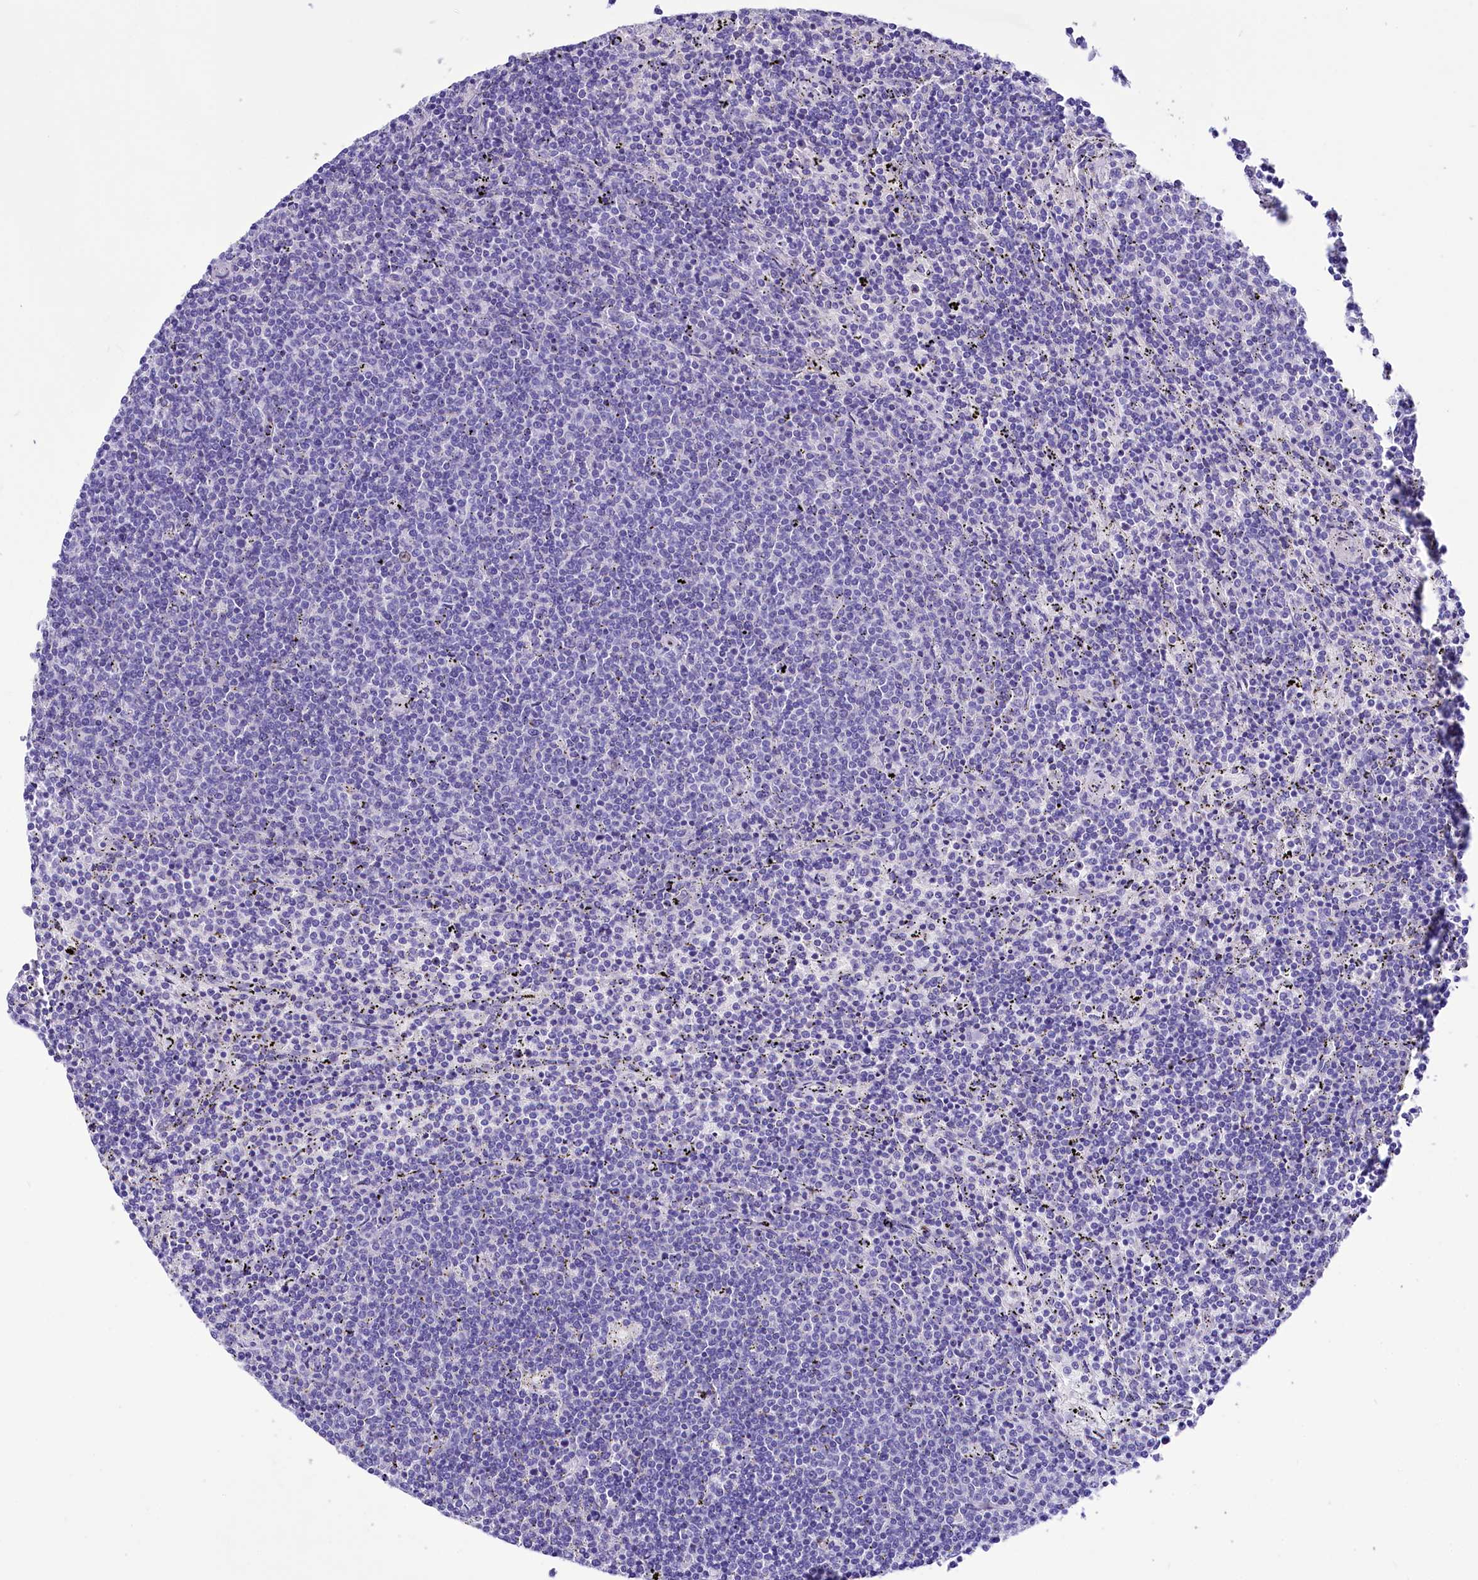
{"staining": {"intensity": "negative", "quantity": "none", "location": "none"}, "tissue": "lymphoma", "cell_type": "Tumor cells", "image_type": "cancer", "snomed": [{"axis": "morphology", "description": "Malignant lymphoma, non-Hodgkin's type, Low grade"}, {"axis": "topography", "description": "Spleen"}], "caption": "IHC of lymphoma reveals no staining in tumor cells.", "gene": "TTC36", "patient": {"sex": "female", "age": 50}}